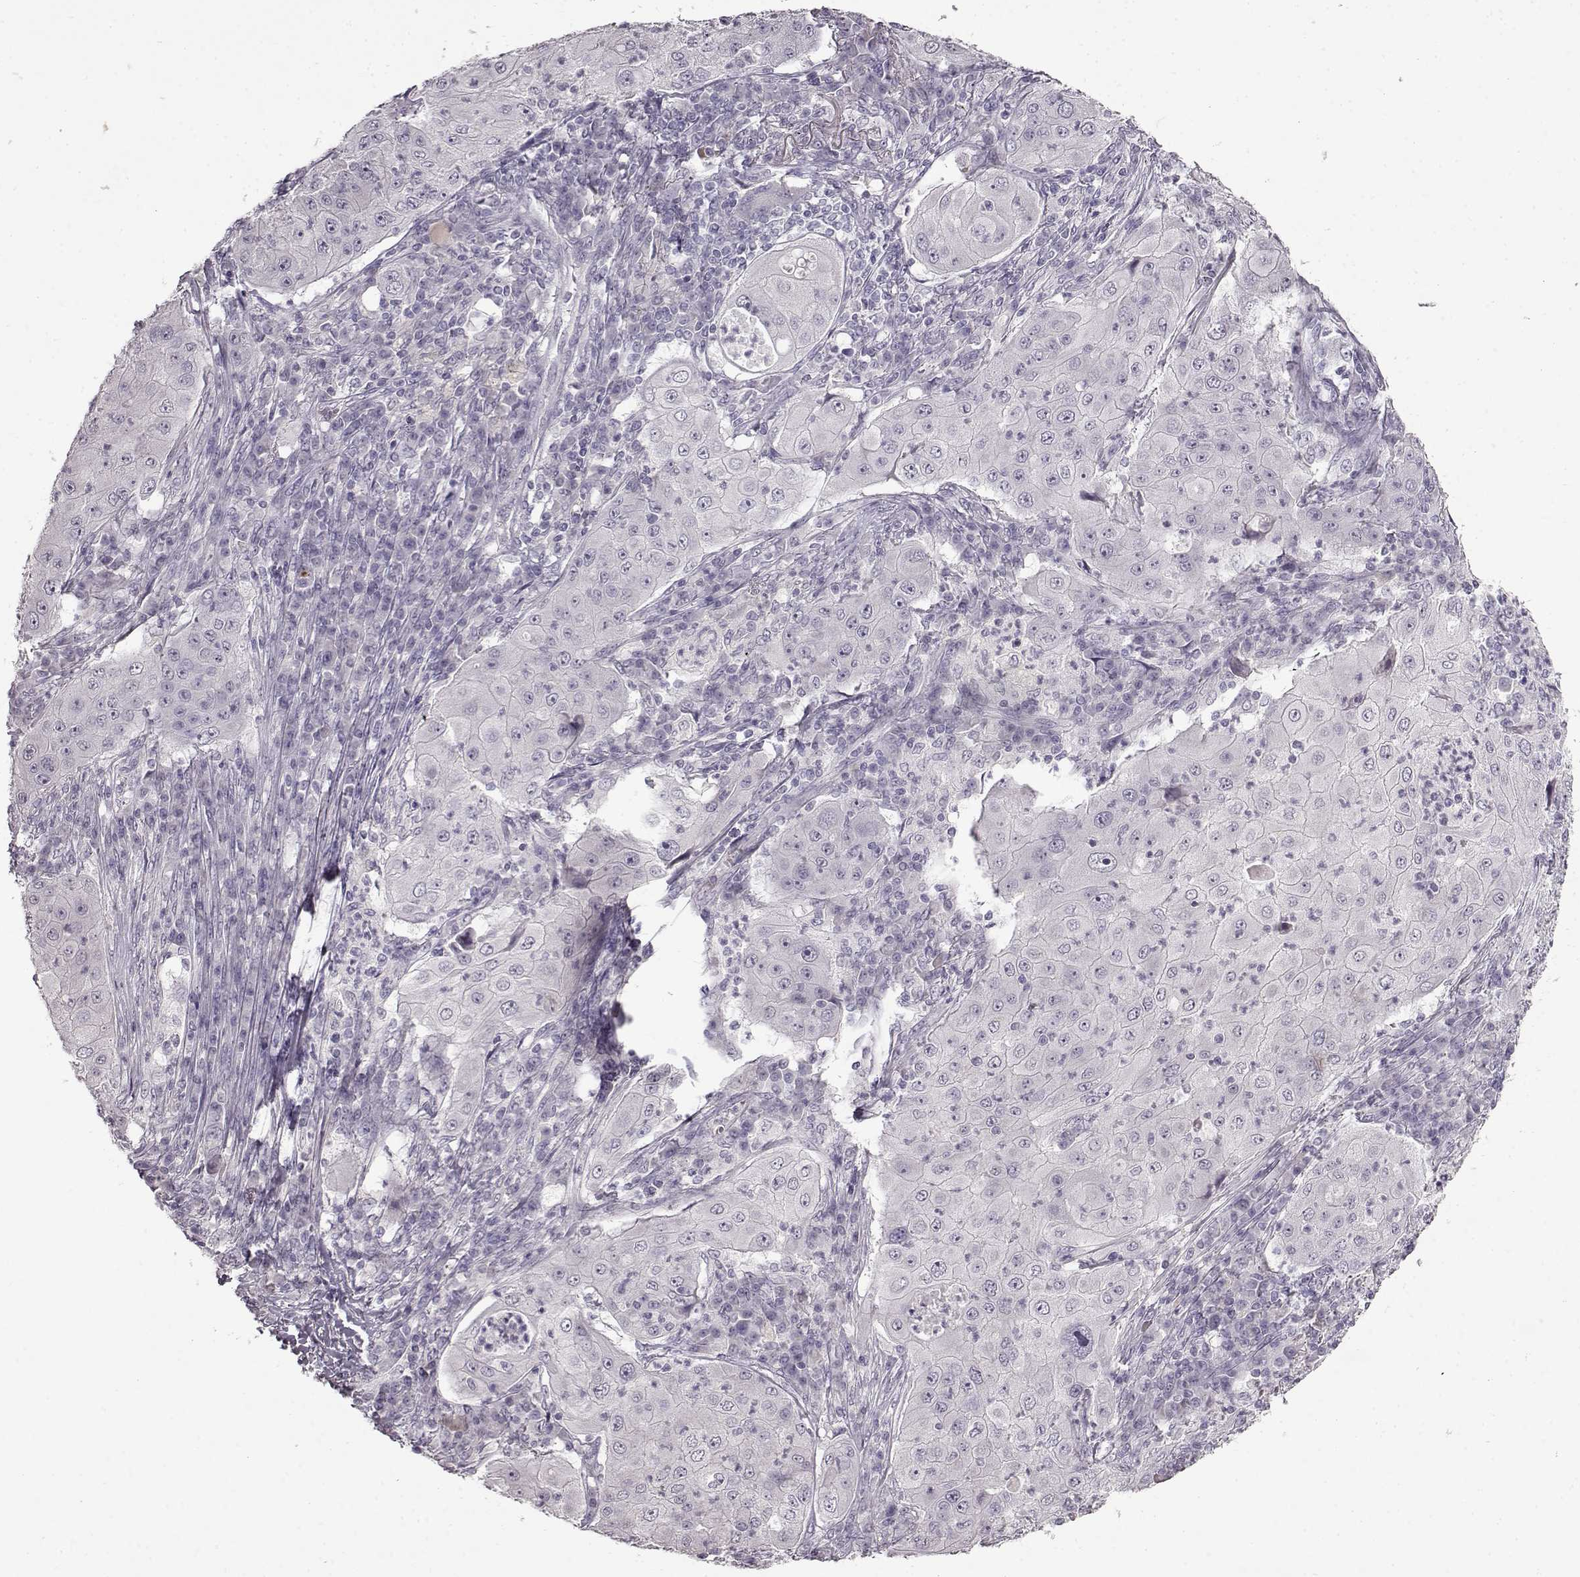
{"staining": {"intensity": "negative", "quantity": "none", "location": "none"}, "tissue": "lung cancer", "cell_type": "Tumor cells", "image_type": "cancer", "snomed": [{"axis": "morphology", "description": "Squamous cell carcinoma, NOS"}, {"axis": "topography", "description": "Lung"}], "caption": "The micrograph exhibits no staining of tumor cells in lung cancer (squamous cell carcinoma).", "gene": "FSHB", "patient": {"sex": "female", "age": 59}}